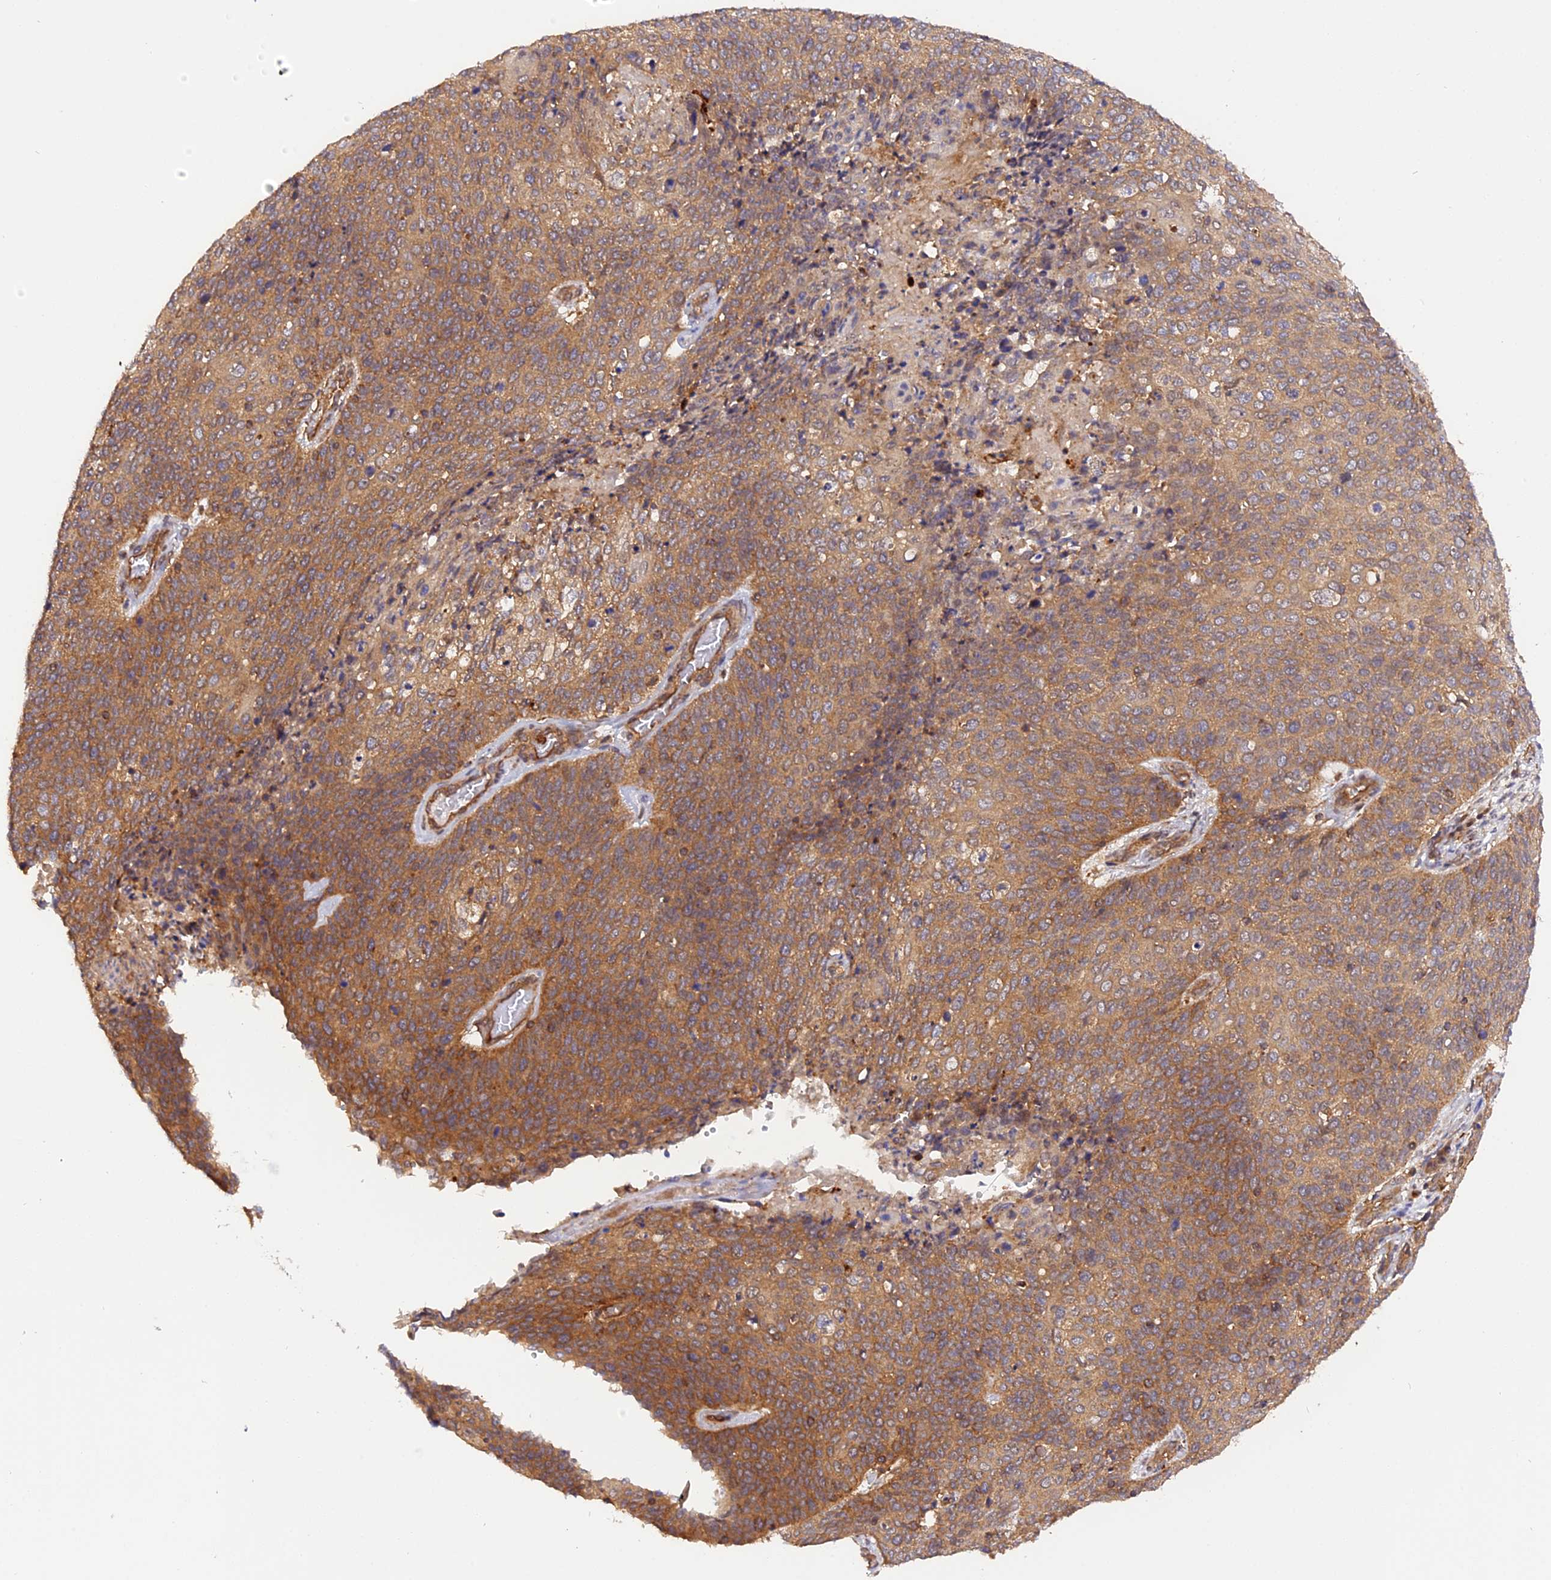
{"staining": {"intensity": "moderate", "quantity": ">75%", "location": "cytoplasmic/membranous"}, "tissue": "cervical cancer", "cell_type": "Tumor cells", "image_type": "cancer", "snomed": [{"axis": "morphology", "description": "Squamous cell carcinoma, NOS"}, {"axis": "topography", "description": "Cervix"}], "caption": "Immunohistochemistry of cervical cancer demonstrates medium levels of moderate cytoplasmic/membranous positivity in about >75% of tumor cells.", "gene": "C5orf22", "patient": {"sex": "female", "age": 39}}